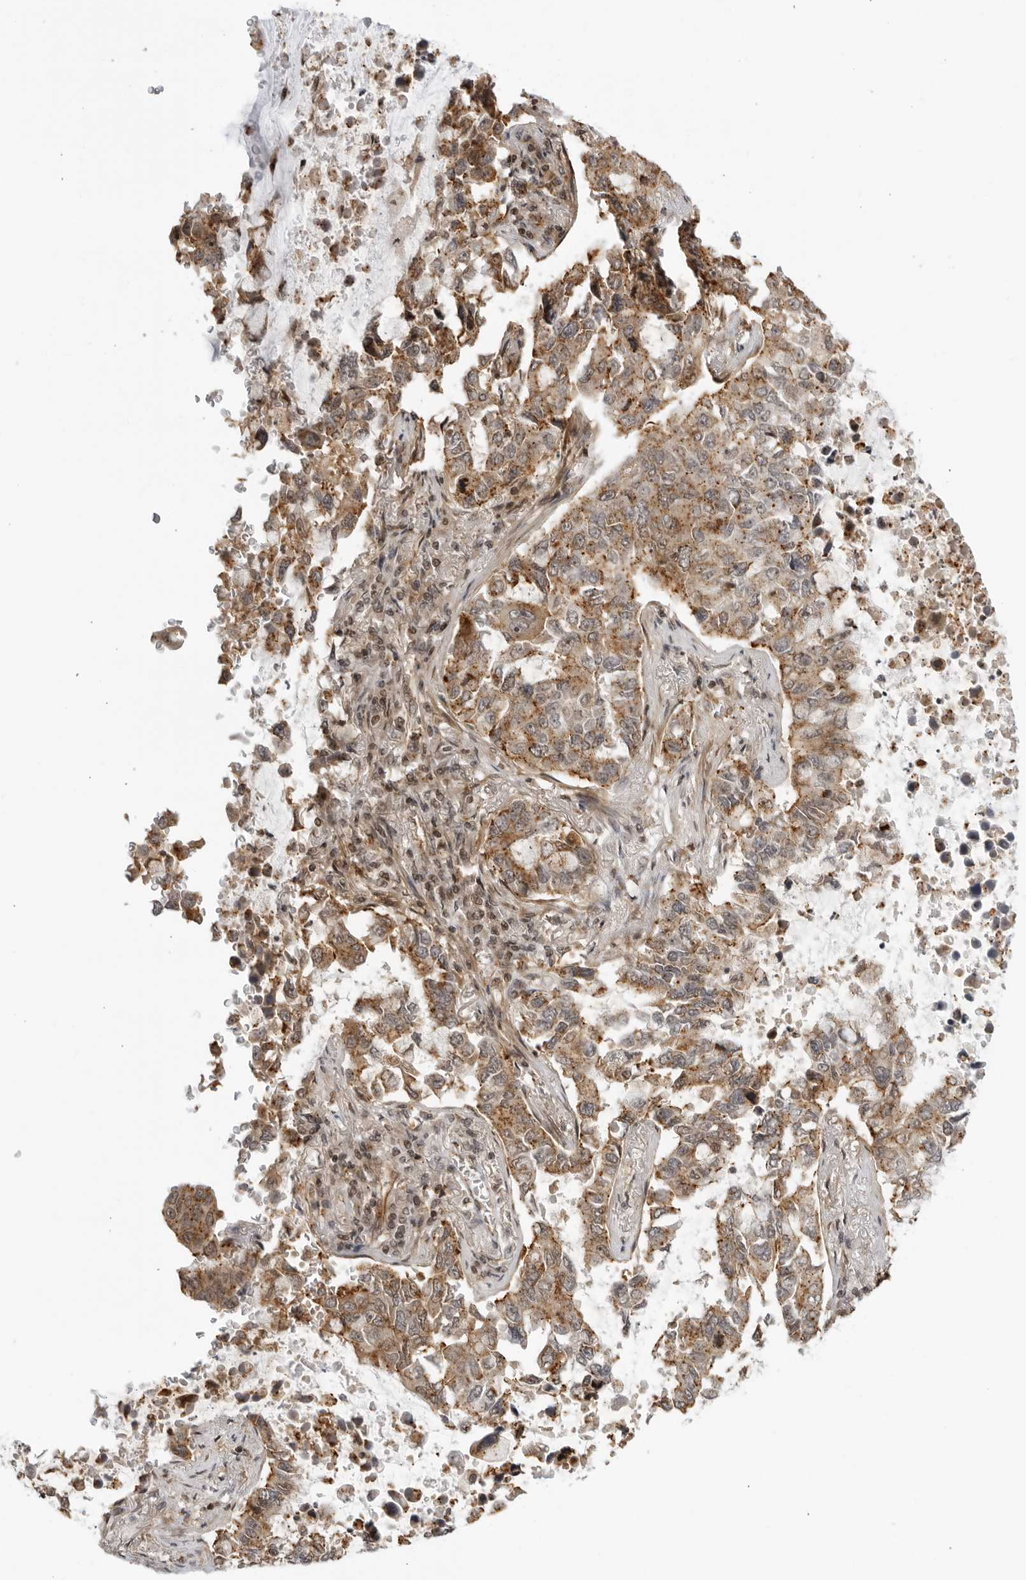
{"staining": {"intensity": "moderate", "quantity": ">75%", "location": "cytoplasmic/membranous"}, "tissue": "lung cancer", "cell_type": "Tumor cells", "image_type": "cancer", "snomed": [{"axis": "morphology", "description": "Adenocarcinoma, NOS"}, {"axis": "topography", "description": "Lung"}], "caption": "IHC histopathology image of human lung adenocarcinoma stained for a protein (brown), which reveals medium levels of moderate cytoplasmic/membranous expression in approximately >75% of tumor cells.", "gene": "TCF21", "patient": {"sex": "male", "age": 64}}